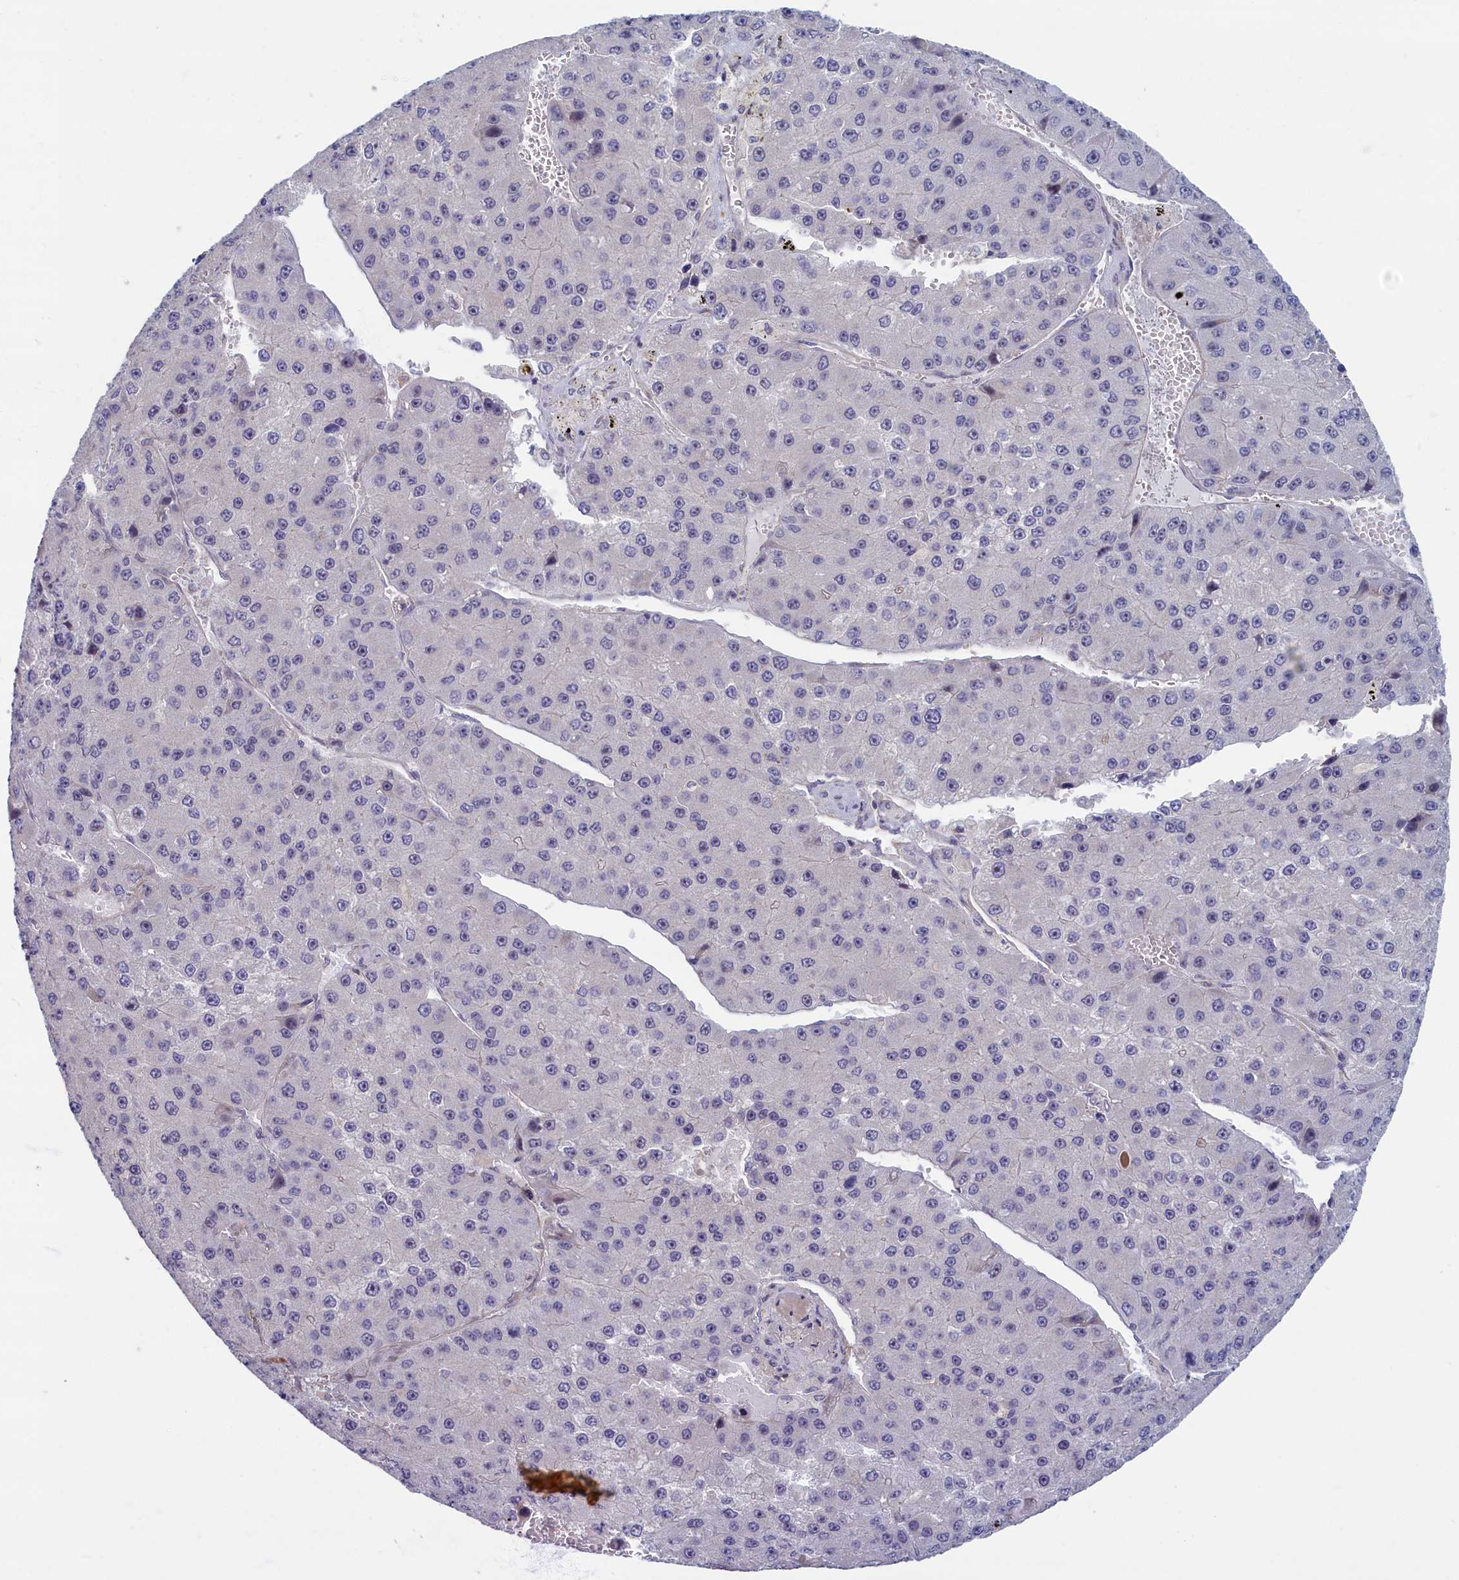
{"staining": {"intensity": "negative", "quantity": "none", "location": "none"}, "tissue": "liver cancer", "cell_type": "Tumor cells", "image_type": "cancer", "snomed": [{"axis": "morphology", "description": "Carcinoma, Hepatocellular, NOS"}, {"axis": "topography", "description": "Liver"}], "caption": "Immunohistochemistry (IHC) of human liver hepatocellular carcinoma shows no staining in tumor cells.", "gene": "TRPM4", "patient": {"sex": "female", "age": 73}}